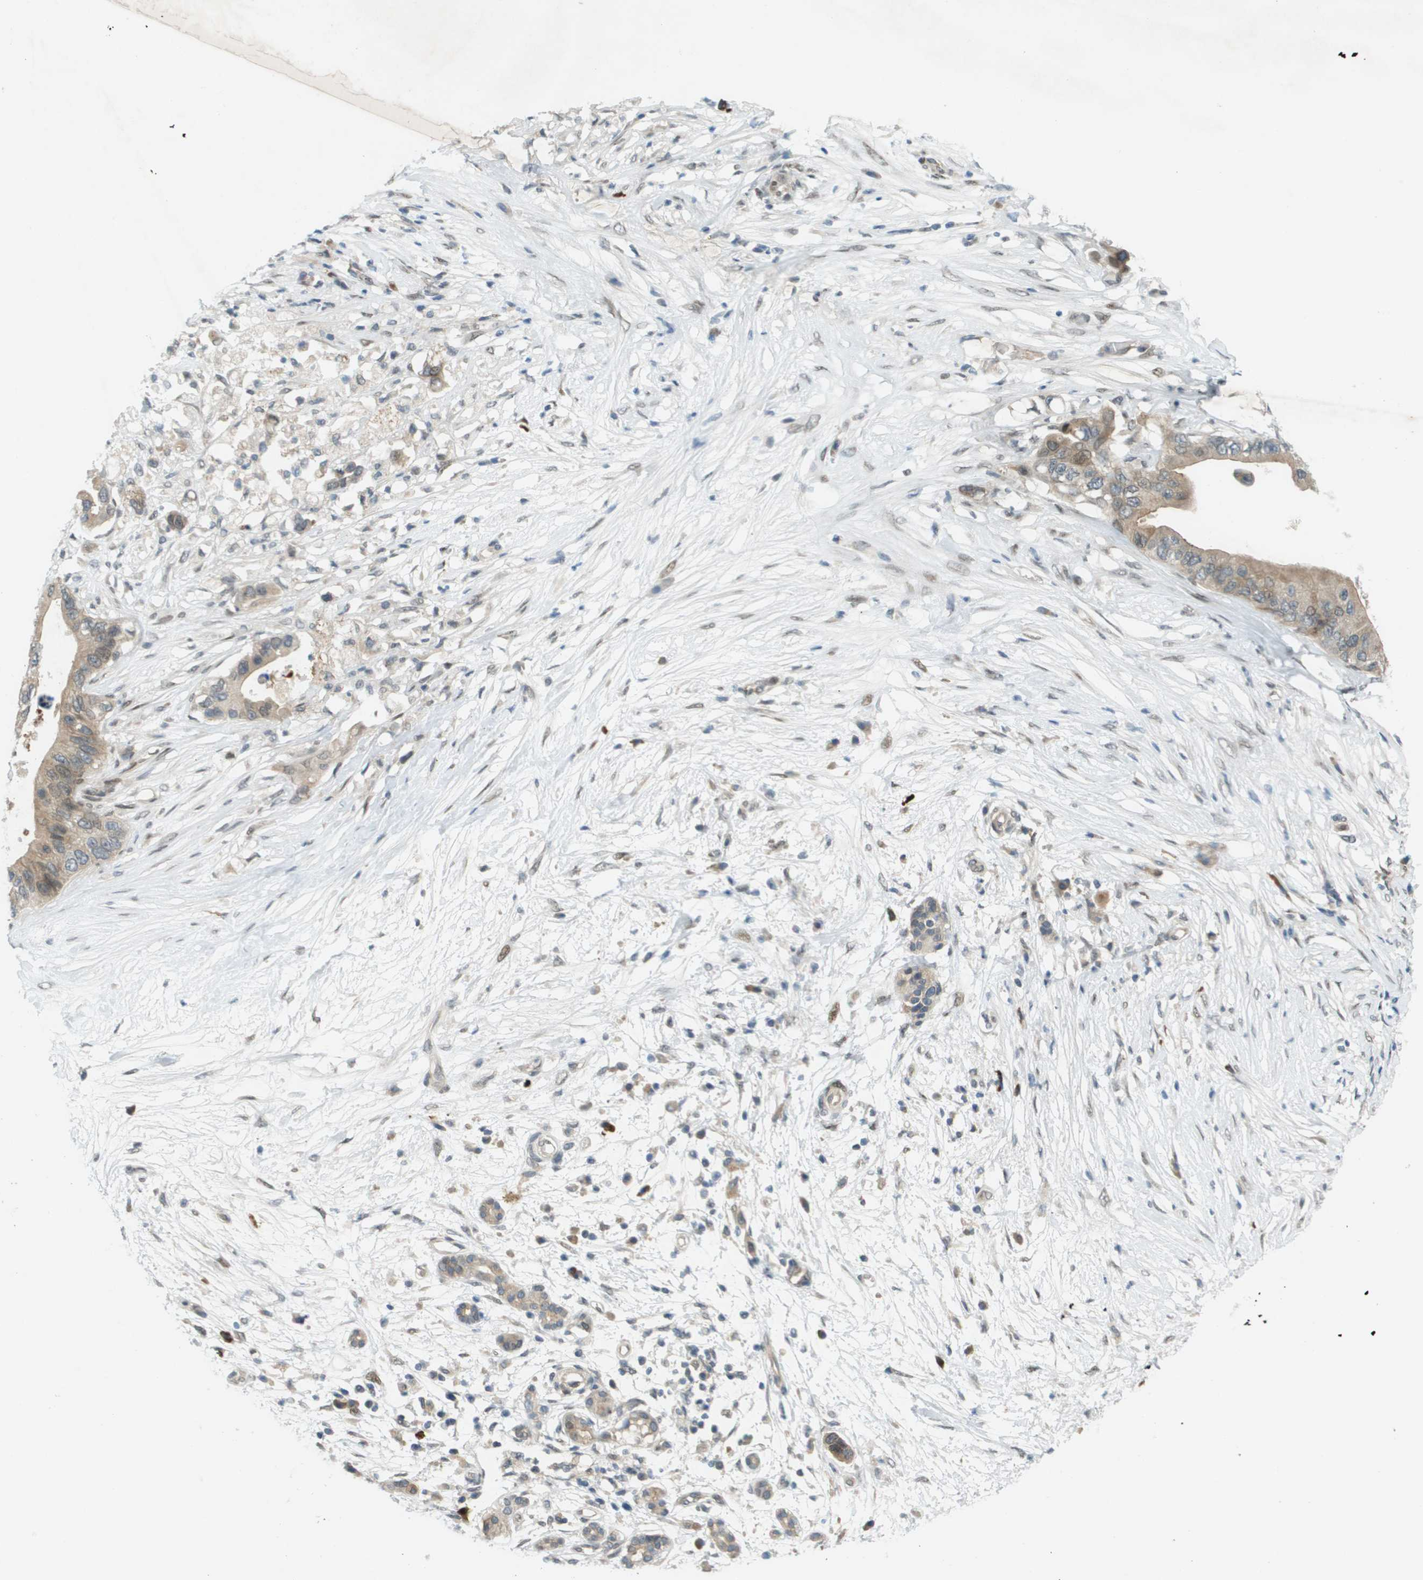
{"staining": {"intensity": "weak", "quantity": ">75%", "location": "cytoplasmic/membranous,nuclear"}, "tissue": "pancreatic cancer", "cell_type": "Tumor cells", "image_type": "cancer", "snomed": [{"axis": "morphology", "description": "Adenocarcinoma, NOS"}, {"axis": "topography", "description": "Pancreas"}], "caption": "Pancreatic cancer stained for a protein demonstrates weak cytoplasmic/membranous and nuclear positivity in tumor cells.", "gene": "CACNB4", "patient": {"sex": "male", "age": 77}}